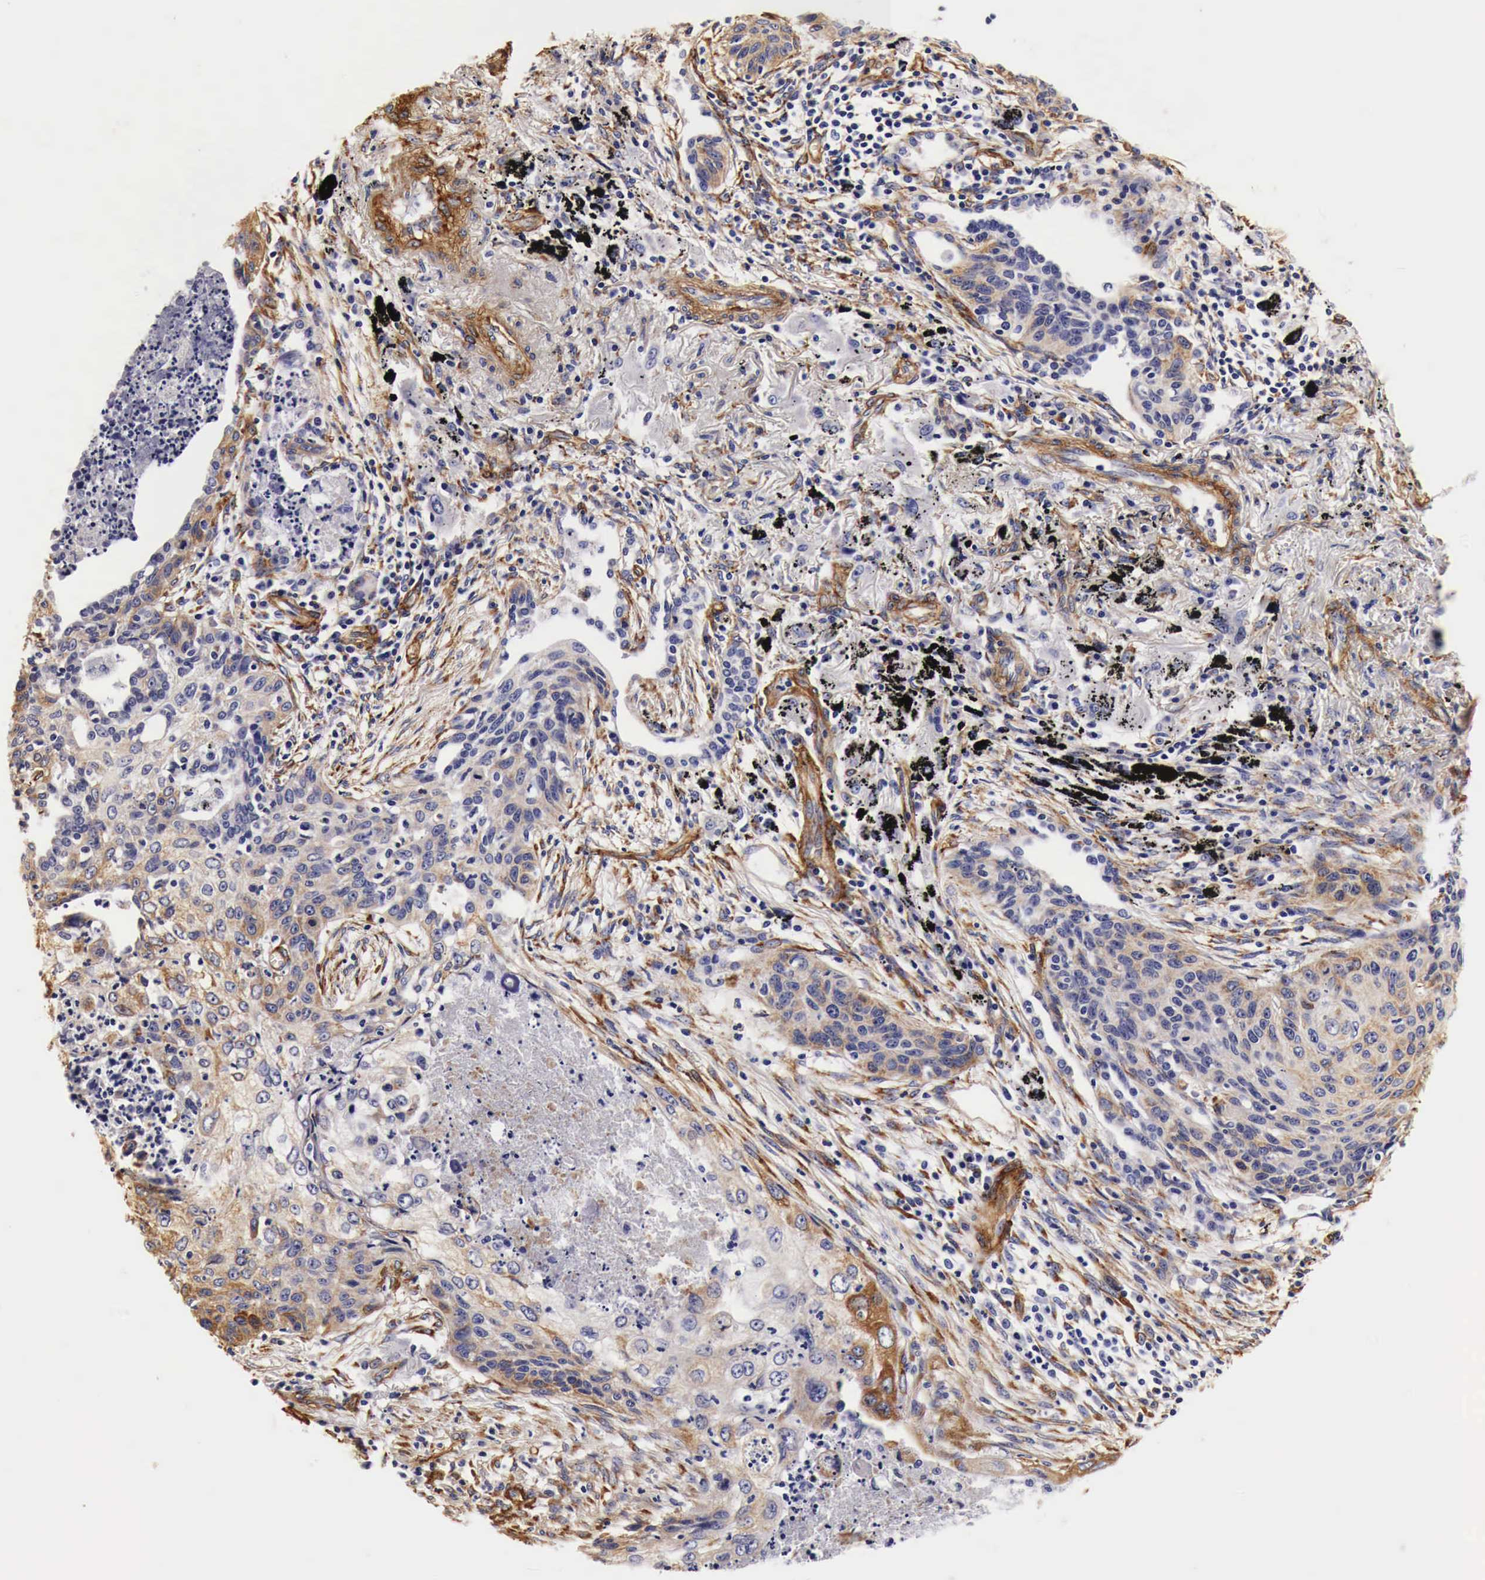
{"staining": {"intensity": "weak", "quantity": "<25%", "location": "cytoplasmic/membranous"}, "tissue": "lung cancer", "cell_type": "Tumor cells", "image_type": "cancer", "snomed": [{"axis": "morphology", "description": "Squamous cell carcinoma, NOS"}, {"axis": "topography", "description": "Lung"}], "caption": "An immunohistochemistry photomicrograph of squamous cell carcinoma (lung) is shown. There is no staining in tumor cells of squamous cell carcinoma (lung).", "gene": "LAMB2", "patient": {"sex": "male", "age": 71}}